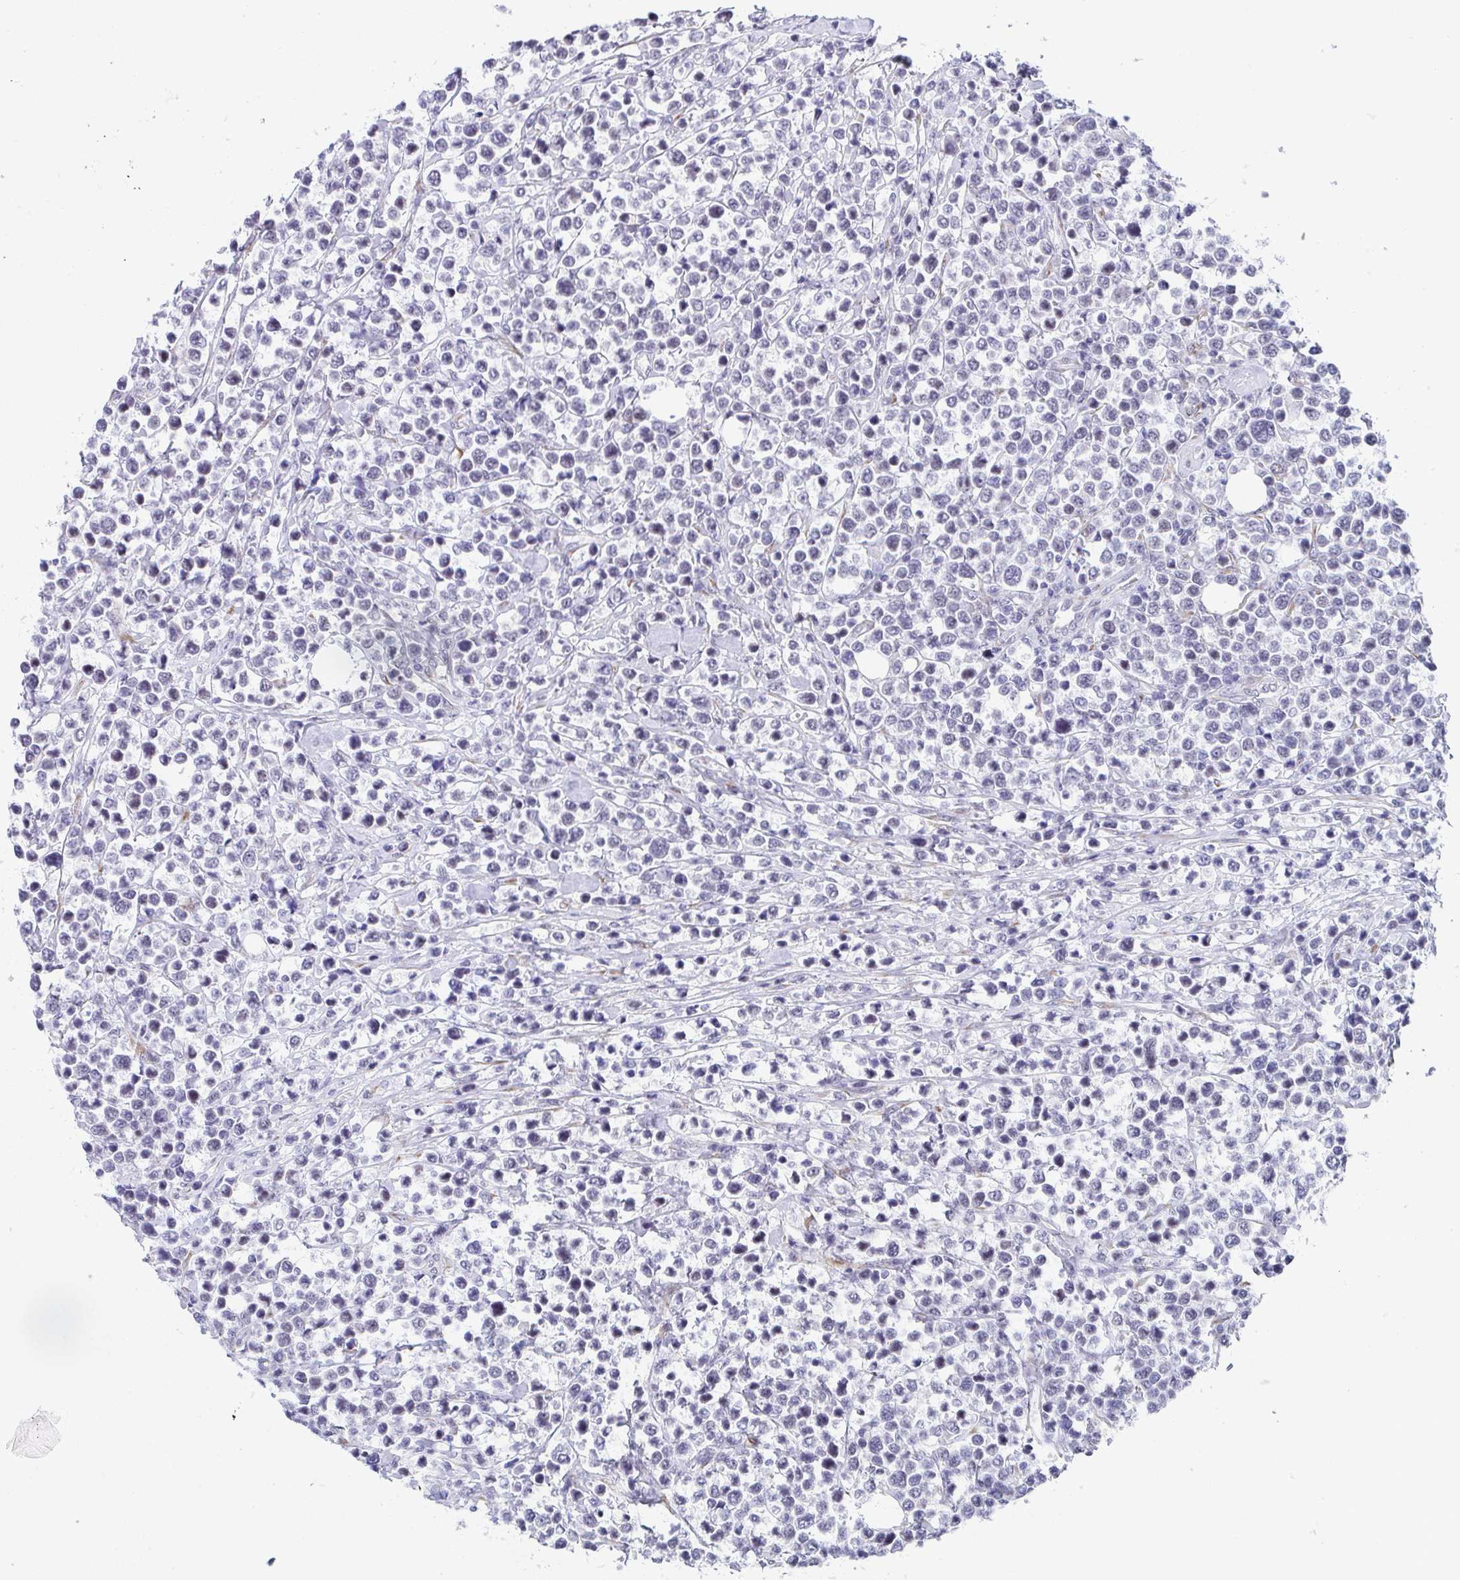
{"staining": {"intensity": "negative", "quantity": "none", "location": "none"}, "tissue": "lymphoma", "cell_type": "Tumor cells", "image_type": "cancer", "snomed": [{"axis": "morphology", "description": "Malignant lymphoma, non-Hodgkin's type, Low grade"}, {"axis": "topography", "description": "Lymph node"}], "caption": "Micrograph shows no significant protein staining in tumor cells of lymphoma.", "gene": "WDR72", "patient": {"sex": "male", "age": 60}}